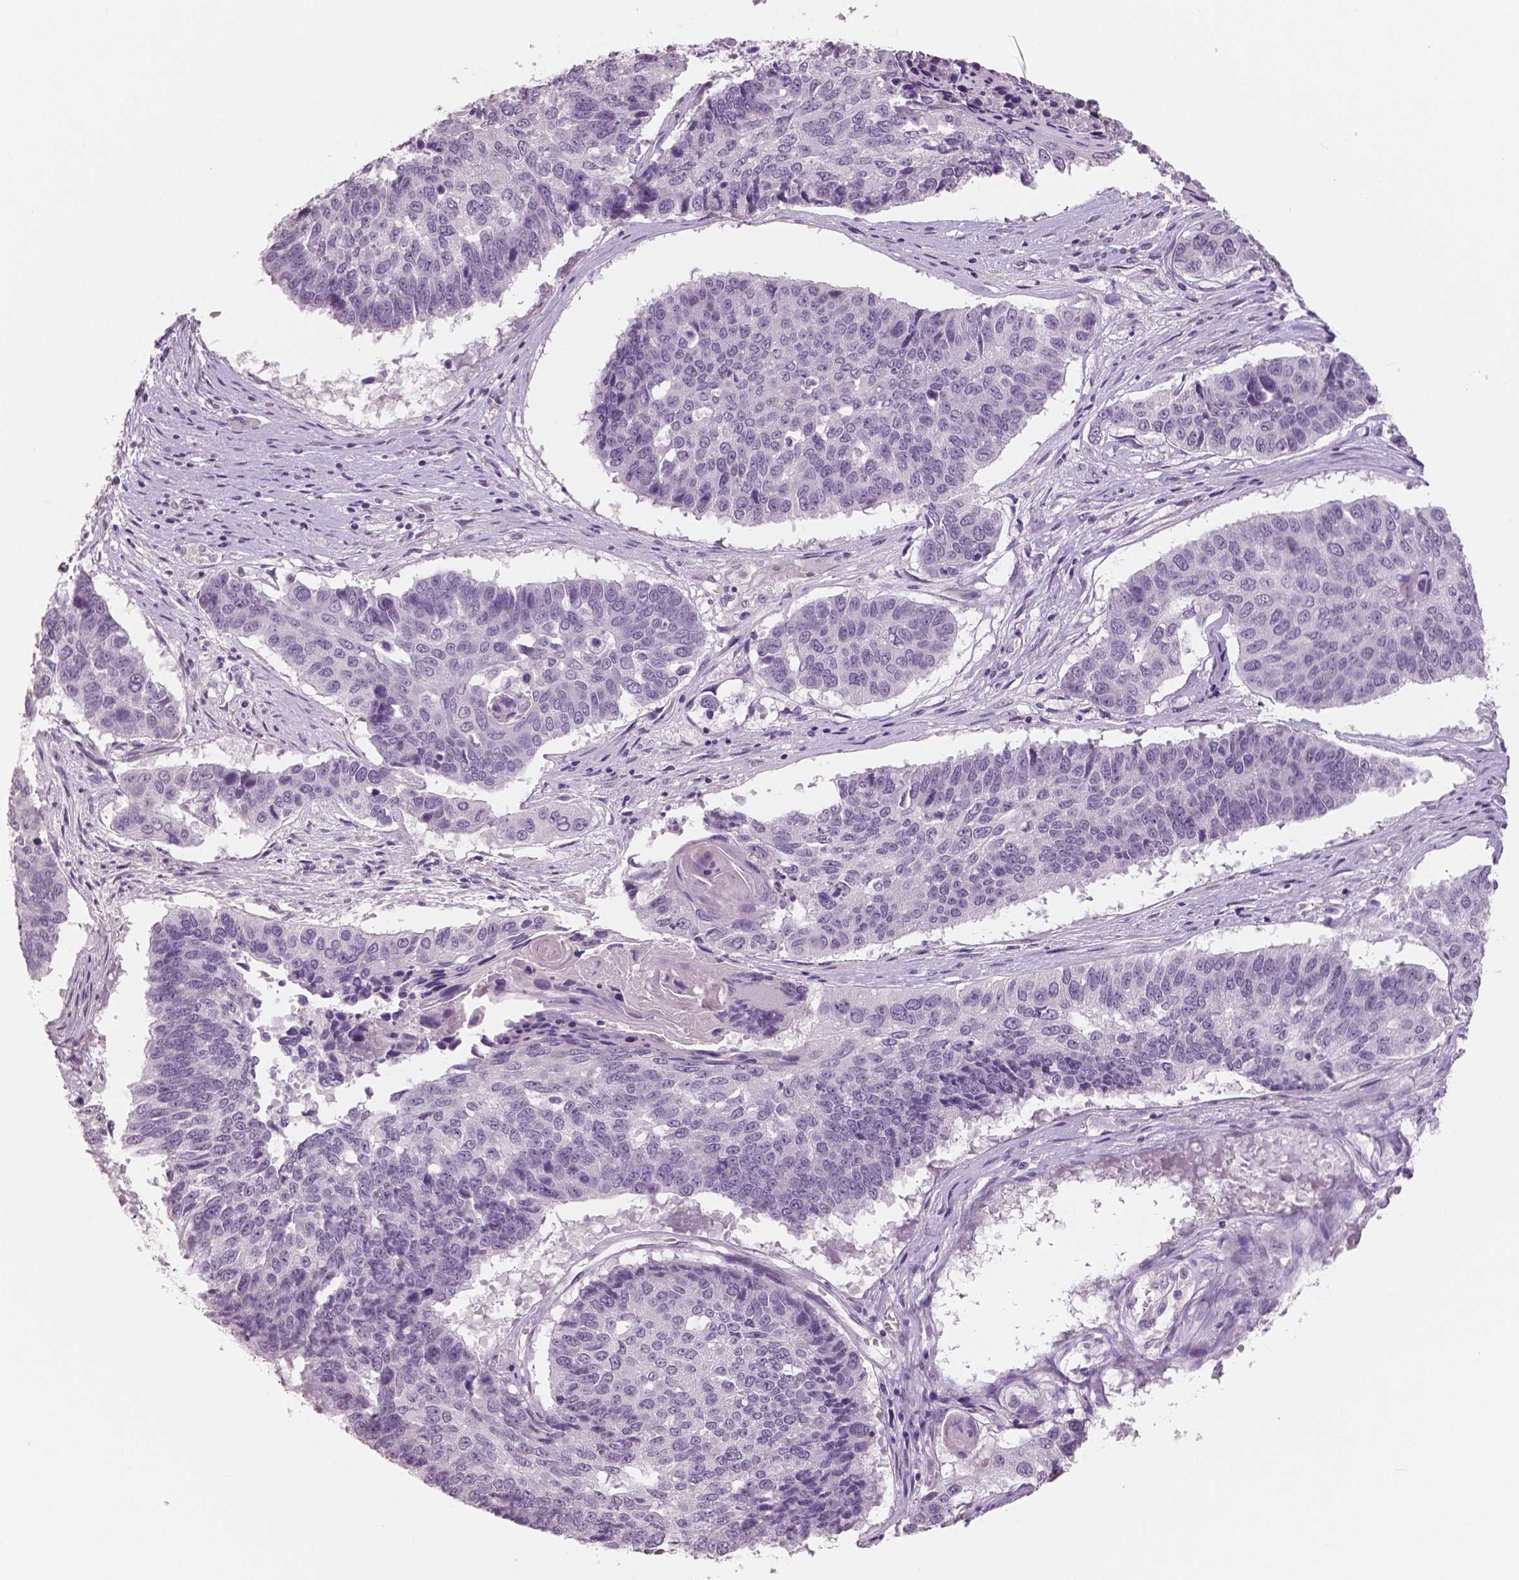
{"staining": {"intensity": "negative", "quantity": "none", "location": "none"}, "tissue": "lung cancer", "cell_type": "Tumor cells", "image_type": "cancer", "snomed": [{"axis": "morphology", "description": "Squamous cell carcinoma, NOS"}, {"axis": "topography", "description": "Lung"}], "caption": "DAB (3,3'-diaminobenzidine) immunohistochemical staining of lung squamous cell carcinoma reveals no significant positivity in tumor cells.", "gene": "NECAB1", "patient": {"sex": "male", "age": 73}}